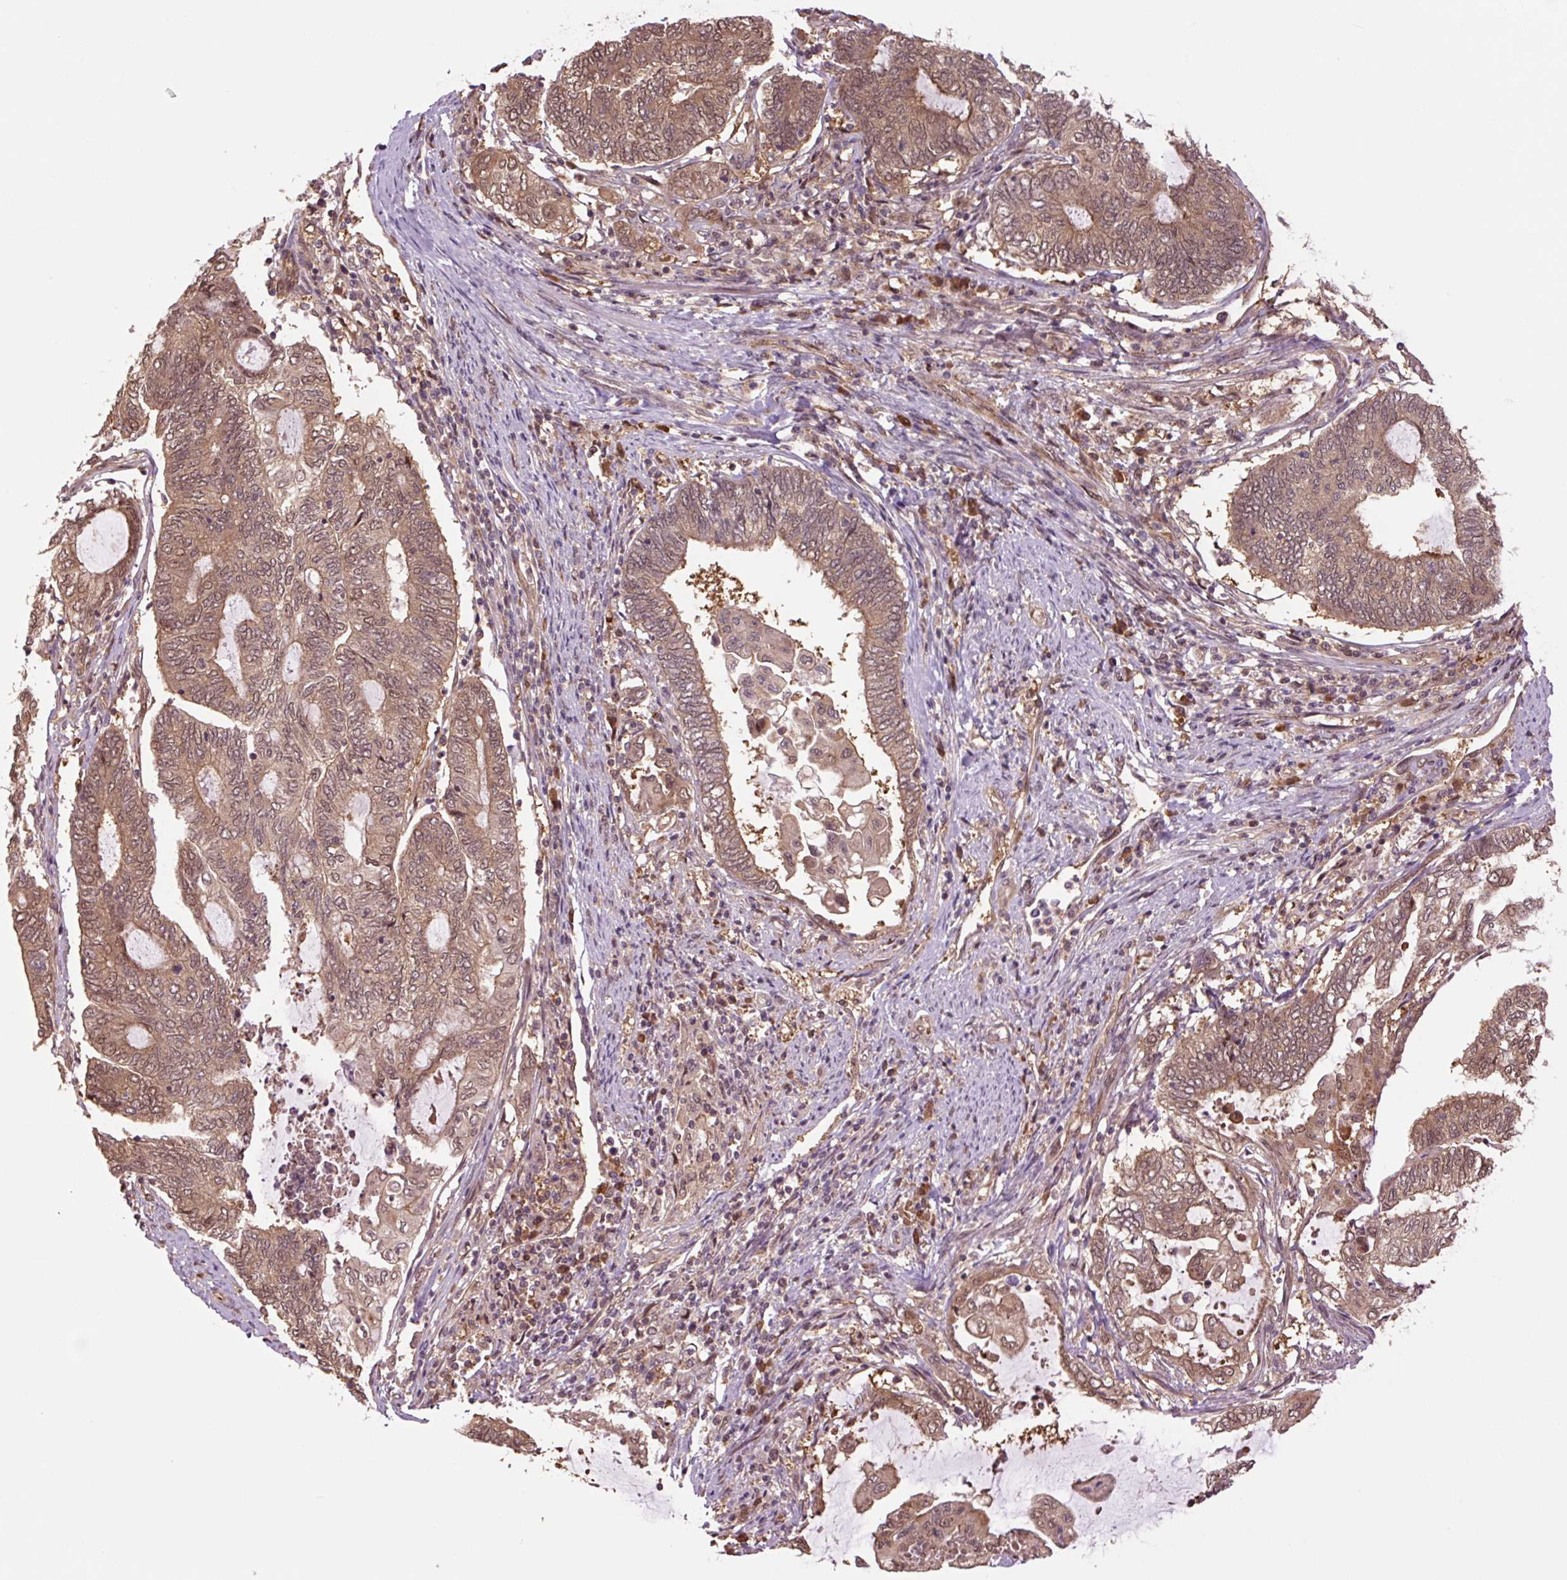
{"staining": {"intensity": "moderate", "quantity": ">75%", "location": "cytoplasmic/membranous,nuclear"}, "tissue": "endometrial cancer", "cell_type": "Tumor cells", "image_type": "cancer", "snomed": [{"axis": "morphology", "description": "Adenocarcinoma, NOS"}, {"axis": "topography", "description": "Uterus"}, {"axis": "topography", "description": "Endometrium"}], "caption": "Moderate cytoplasmic/membranous and nuclear expression for a protein is present in about >75% of tumor cells of endometrial cancer using immunohistochemistry.", "gene": "TPT1", "patient": {"sex": "female", "age": 70}}